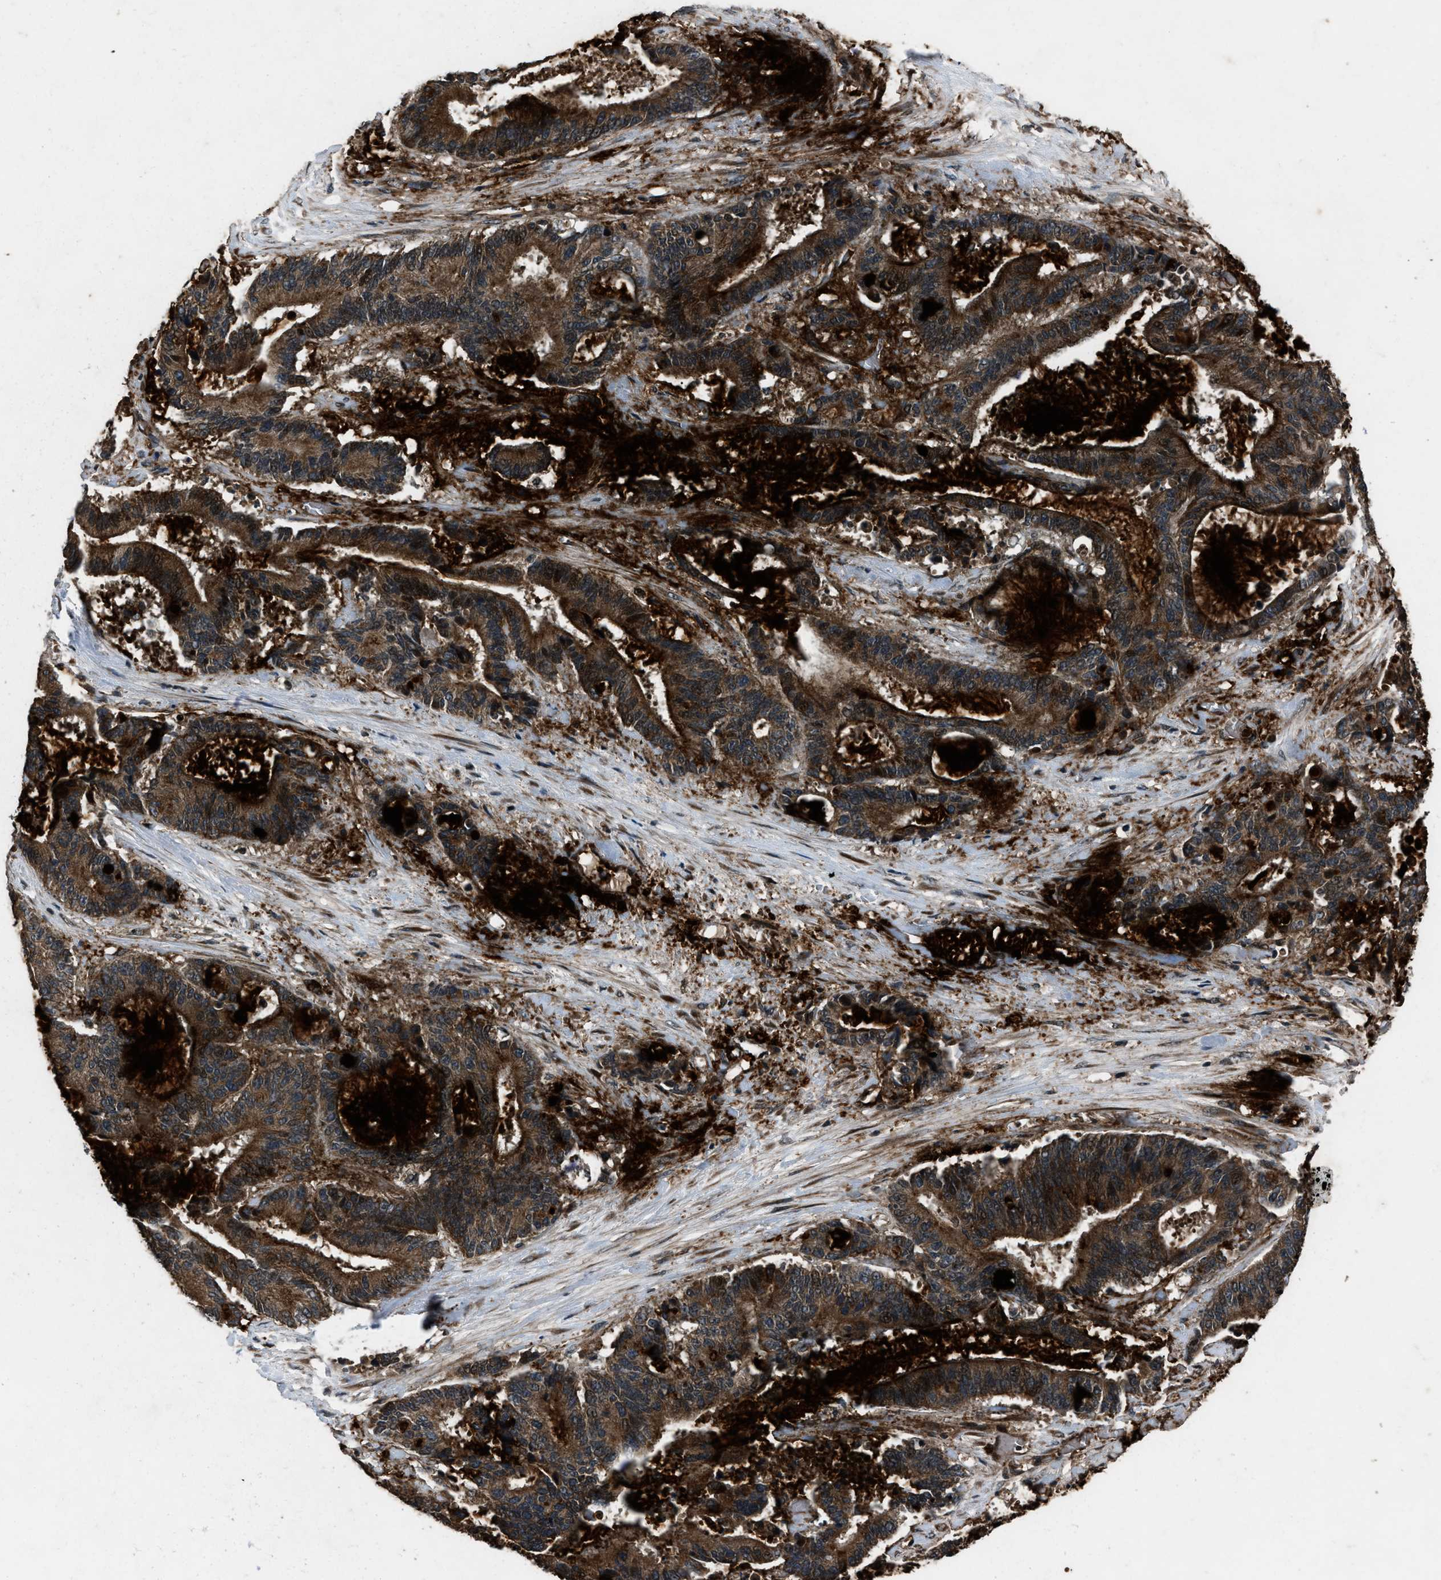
{"staining": {"intensity": "moderate", "quantity": ">75%", "location": "cytoplasmic/membranous"}, "tissue": "liver cancer", "cell_type": "Tumor cells", "image_type": "cancer", "snomed": [{"axis": "morphology", "description": "Normal tissue, NOS"}, {"axis": "morphology", "description": "Cholangiocarcinoma"}, {"axis": "topography", "description": "Liver"}, {"axis": "topography", "description": "Peripheral nerve tissue"}], "caption": "The micrograph reveals staining of liver cancer (cholangiocarcinoma), revealing moderate cytoplasmic/membranous protein positivity (brown color) within tumor cells.", "gene": "IRAK4", "patient": {"sex": "female", "age": 73}}